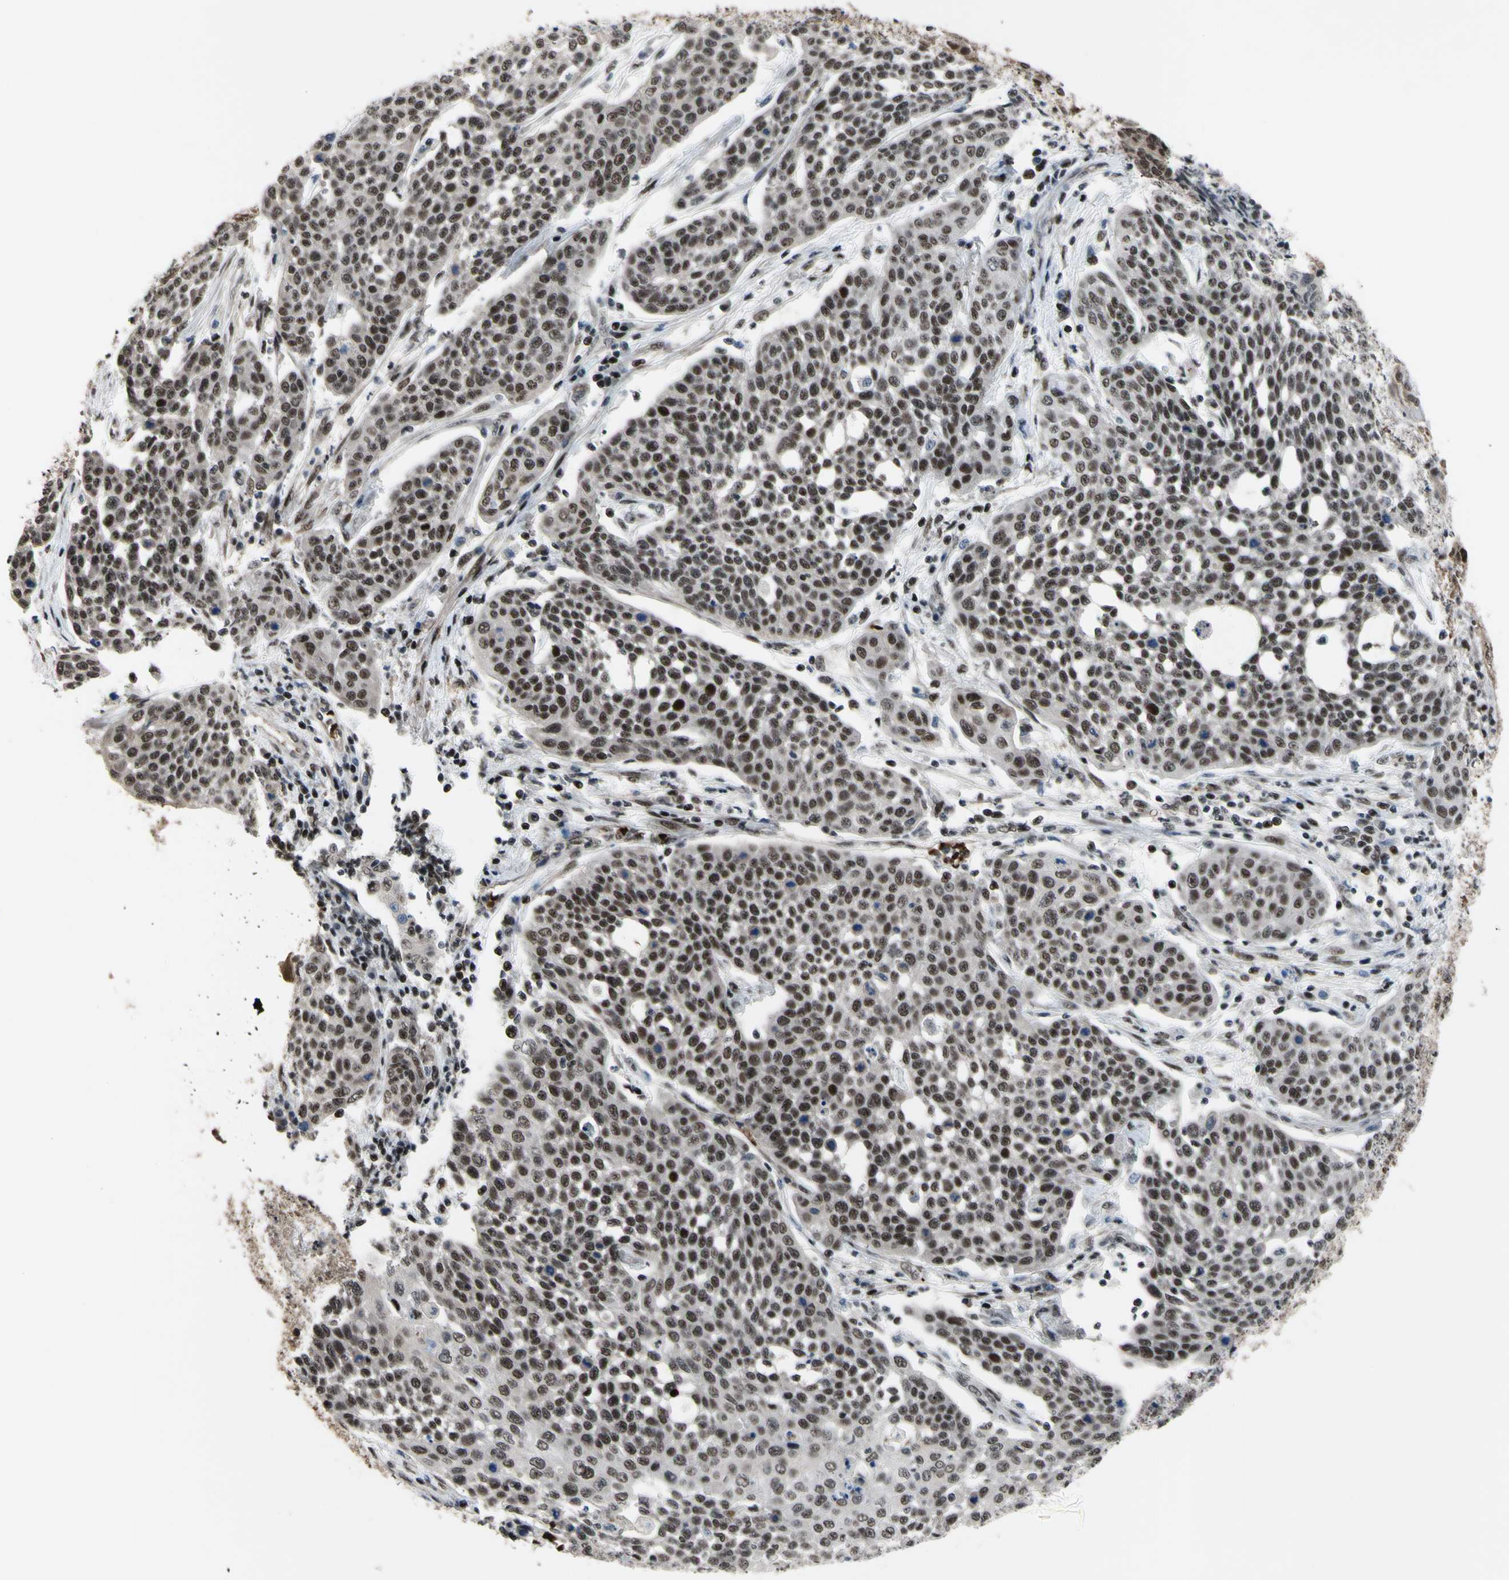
{"staining": {"intensity": "strong", "quantity": ">75%", "location": "nuclear"}, "tissue": "cervical cancer", "cell_type": "Tumor cells", "image_type": "cancer", "snomed": [{"axis": "morphology", "description": "Squamous cell carcinoma, NOS"}, {"axis": "topography", "description": "Cervix"}], "caption": "High-power microscopy captured an IHC photomicrograph of squamous cell carcinoma (cervical), revealing strong nuclear expression in about >75% of tumor cells. (Stains: DAB (3,3'-diaminobenzidine) in brown, nuclei in blue, Microscopy: brightfield microscopy at high magnification).", "gene": "THAP12", "patient": {"sex": "female", "age": 34}}